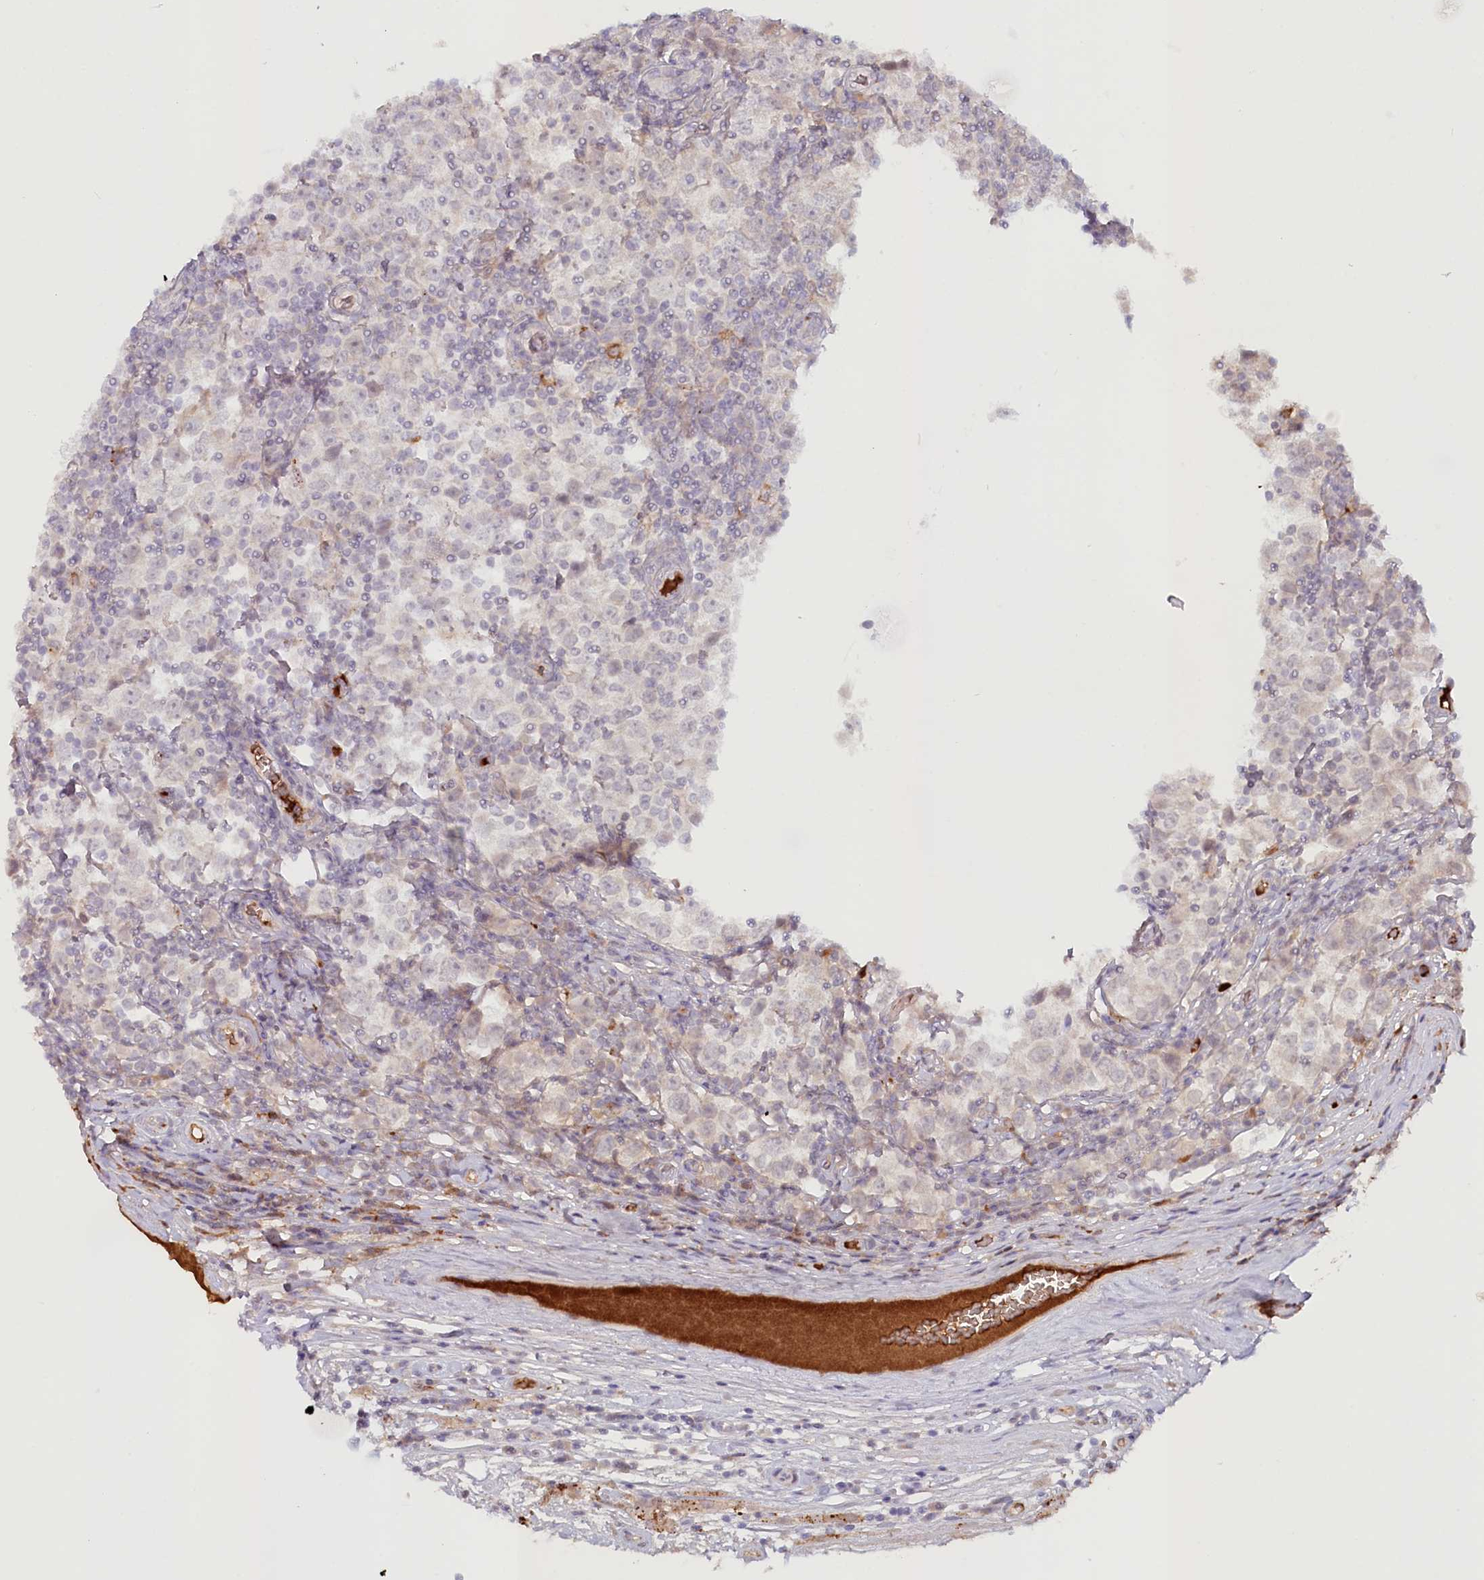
{"staining": {"intensity": "negative", "quantity": "none", "location": "none"}, "tissue": "testis cancer", "cell_type": "Tumor cells", "image_type": "cancer", "snomed": [{"axis": "morphology", "description": "Seminoma, NOS"}, {"axis": "topography", "description": "Testis"}], "caption": "Immunohistochemical staining of testis cancer (seminoma) exhibits no significant positivity in tumor cells.", "gene": "PSAPL1", "patient": {"sex": "male", "age": 65}}